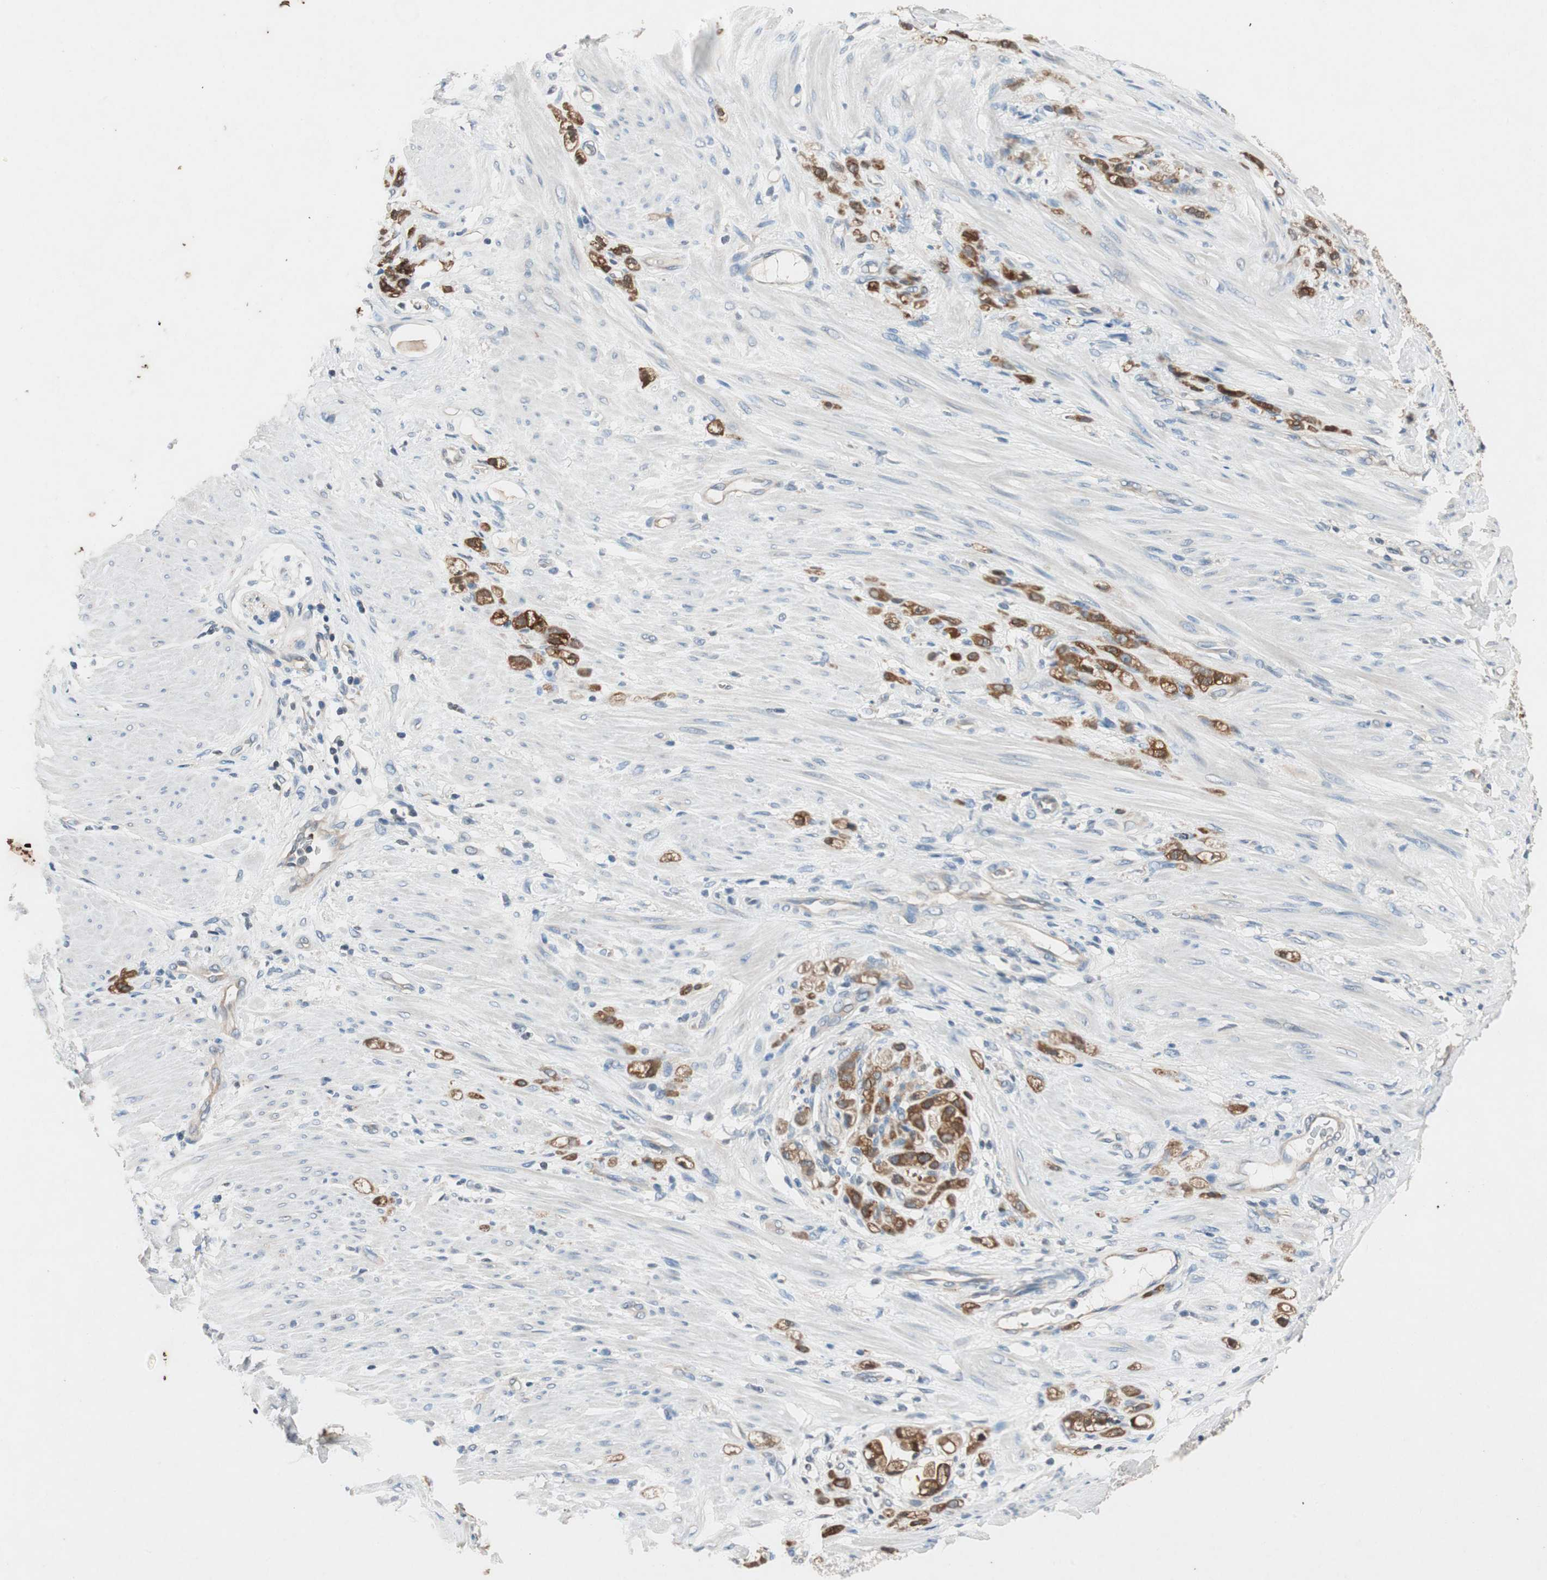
{"staining": {"intensity": "moderate", "quantity": ">75%", "location": "cytoplasmic/membranous,nuclear"}, "tissue": "stomach cancer", "cell_type": "Tumor cells", "image_type": "cancer", "snomed": [{"axis": "morphology", "description": "Adenocarcinoma, NOS"}, {"axis": "topography", "description": "Stomach"}], "caption": "Tumor cells reveal medium levels of moderate cytoplasmic/membranous and nuclear expression in about >75% of cells in human stomach cancer.", "gene": "SERPINB5", "patient": {"sex": "male", "age": 82}}